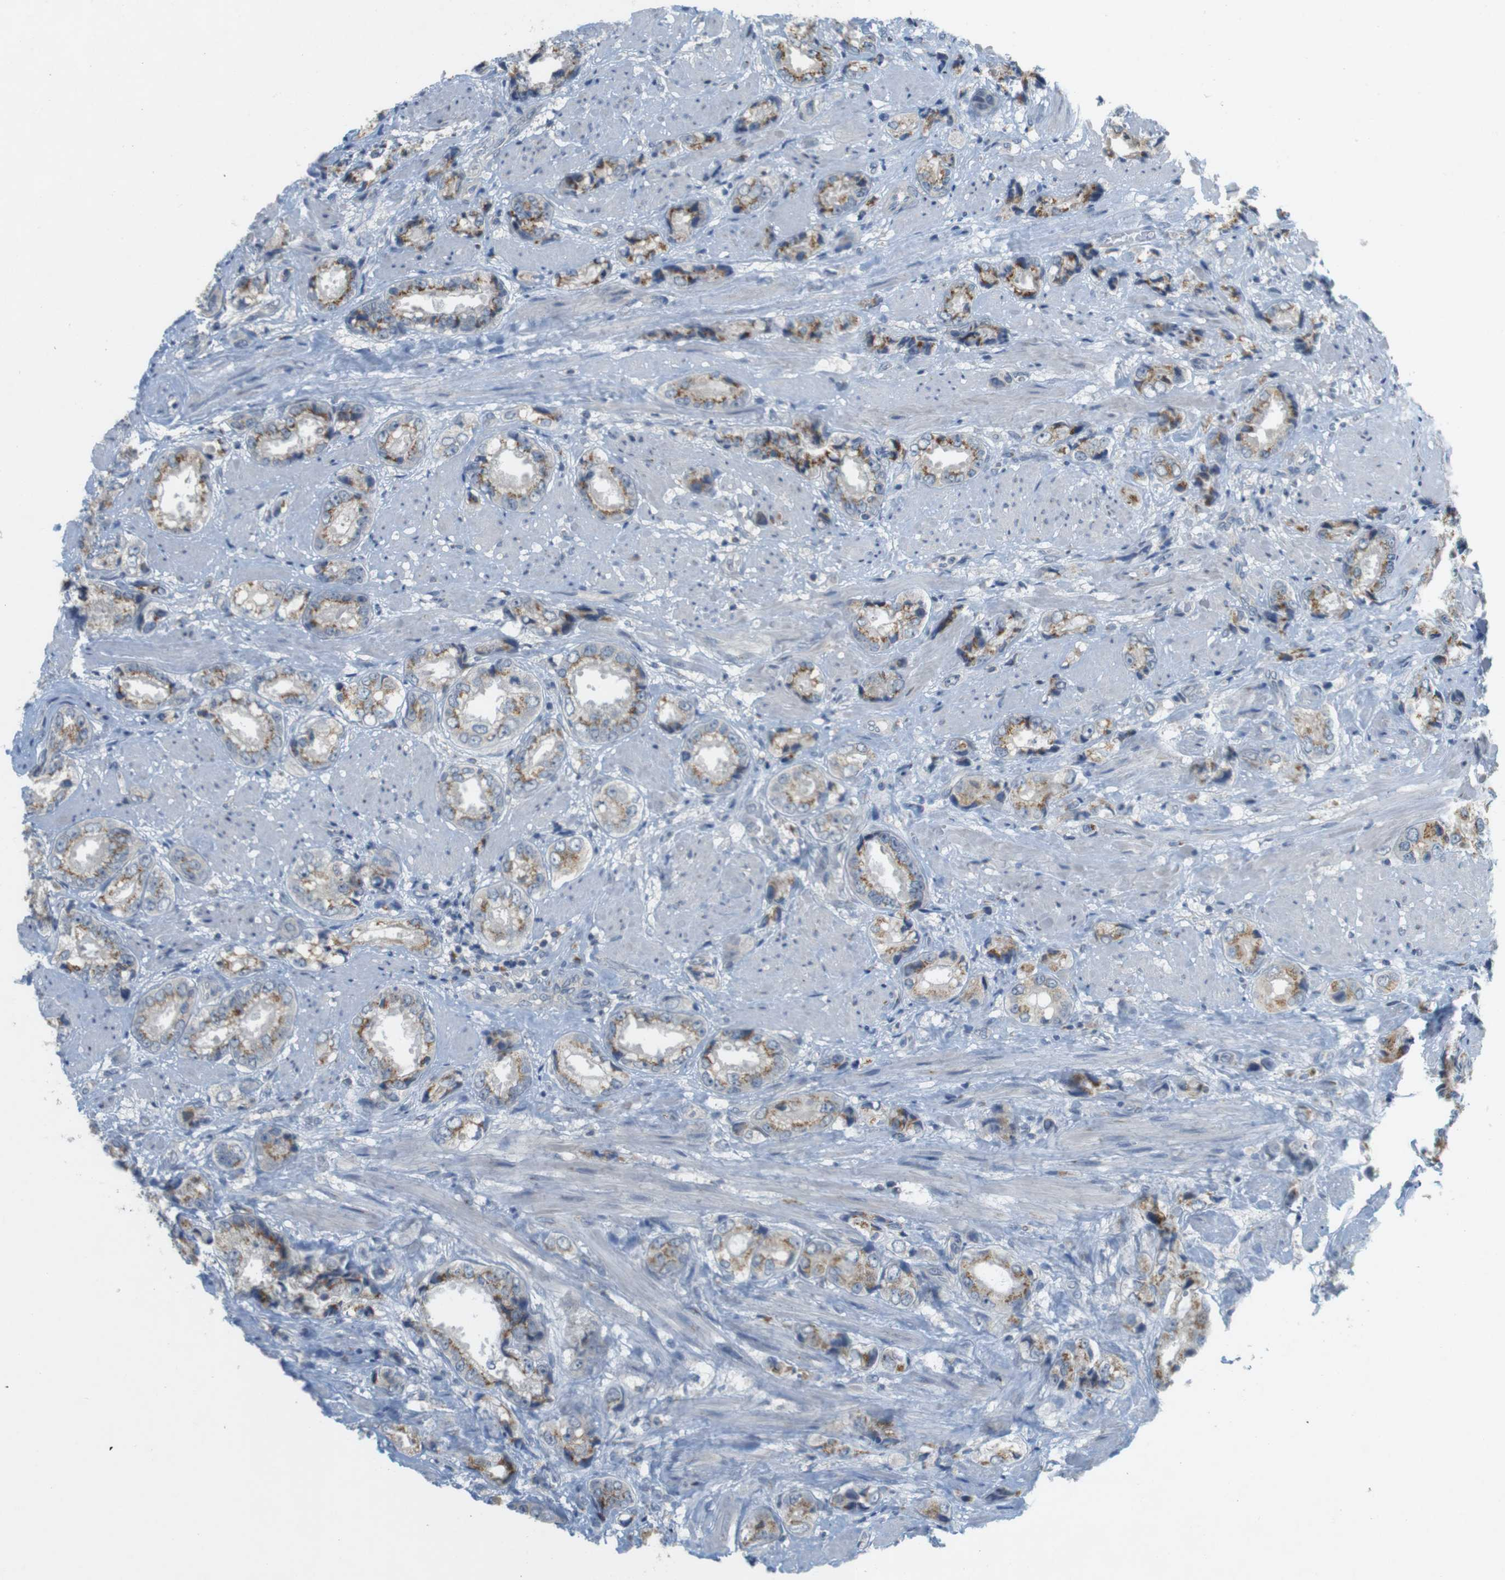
{"staining": {"intensity": "moderate", "quantity": ">75%", "location": "cytoplasmic/membranous"}, "tissue": "prostate cancer", "cell_type": "Tumor cells", "image_type": "cancer", "snomed": [{"axis": "morphology", "description": "Adenocarcinoma, High grade"}, {"axis": "topography", "description": "Prostate"}], "caption": "Protein expression analysis of human prostate high-grade adenocarcinoma reveals moderate cytoplasmic/membranous expression in about >75% of tumor cells.", "gene": "YIPF3", "patient": {"sex": "male", "age": 61}}